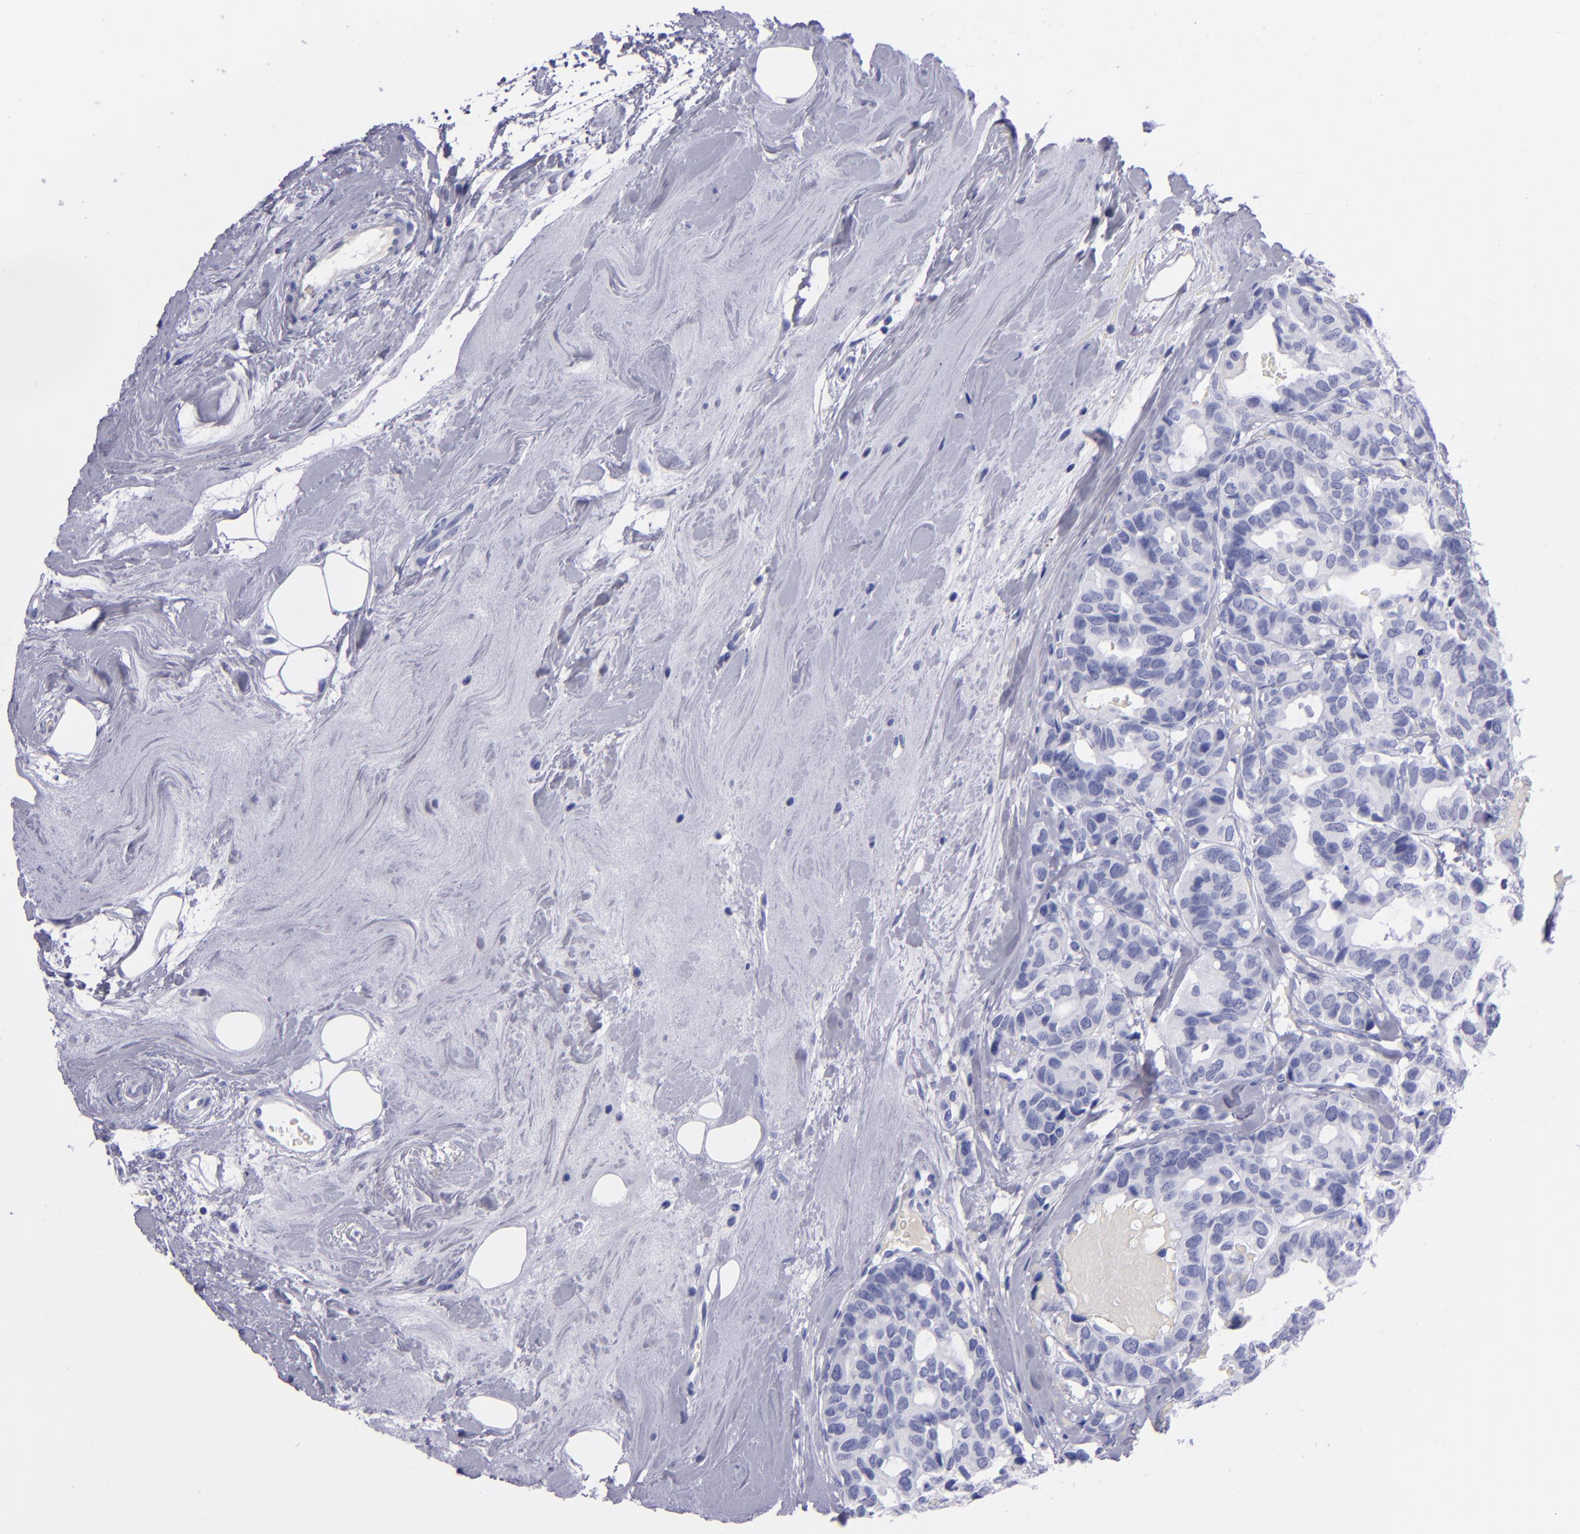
{"staining": {"intensity": "negative", "quantity": "none", "location": "none"}, "tissue": "breast cancer", "cell_type": "Tumor cells", "image_type": "cancer", "snomed": [{"axis": "morphology", "description": "Duct carcinoma"}, {"axis": "topography", "description": "Breast"}], "caption": "Protein analysis of breast cancer displays no significant expression in tumor cells.", "gene": "CD37", "patient": {"sex": "female", "age": 69}}